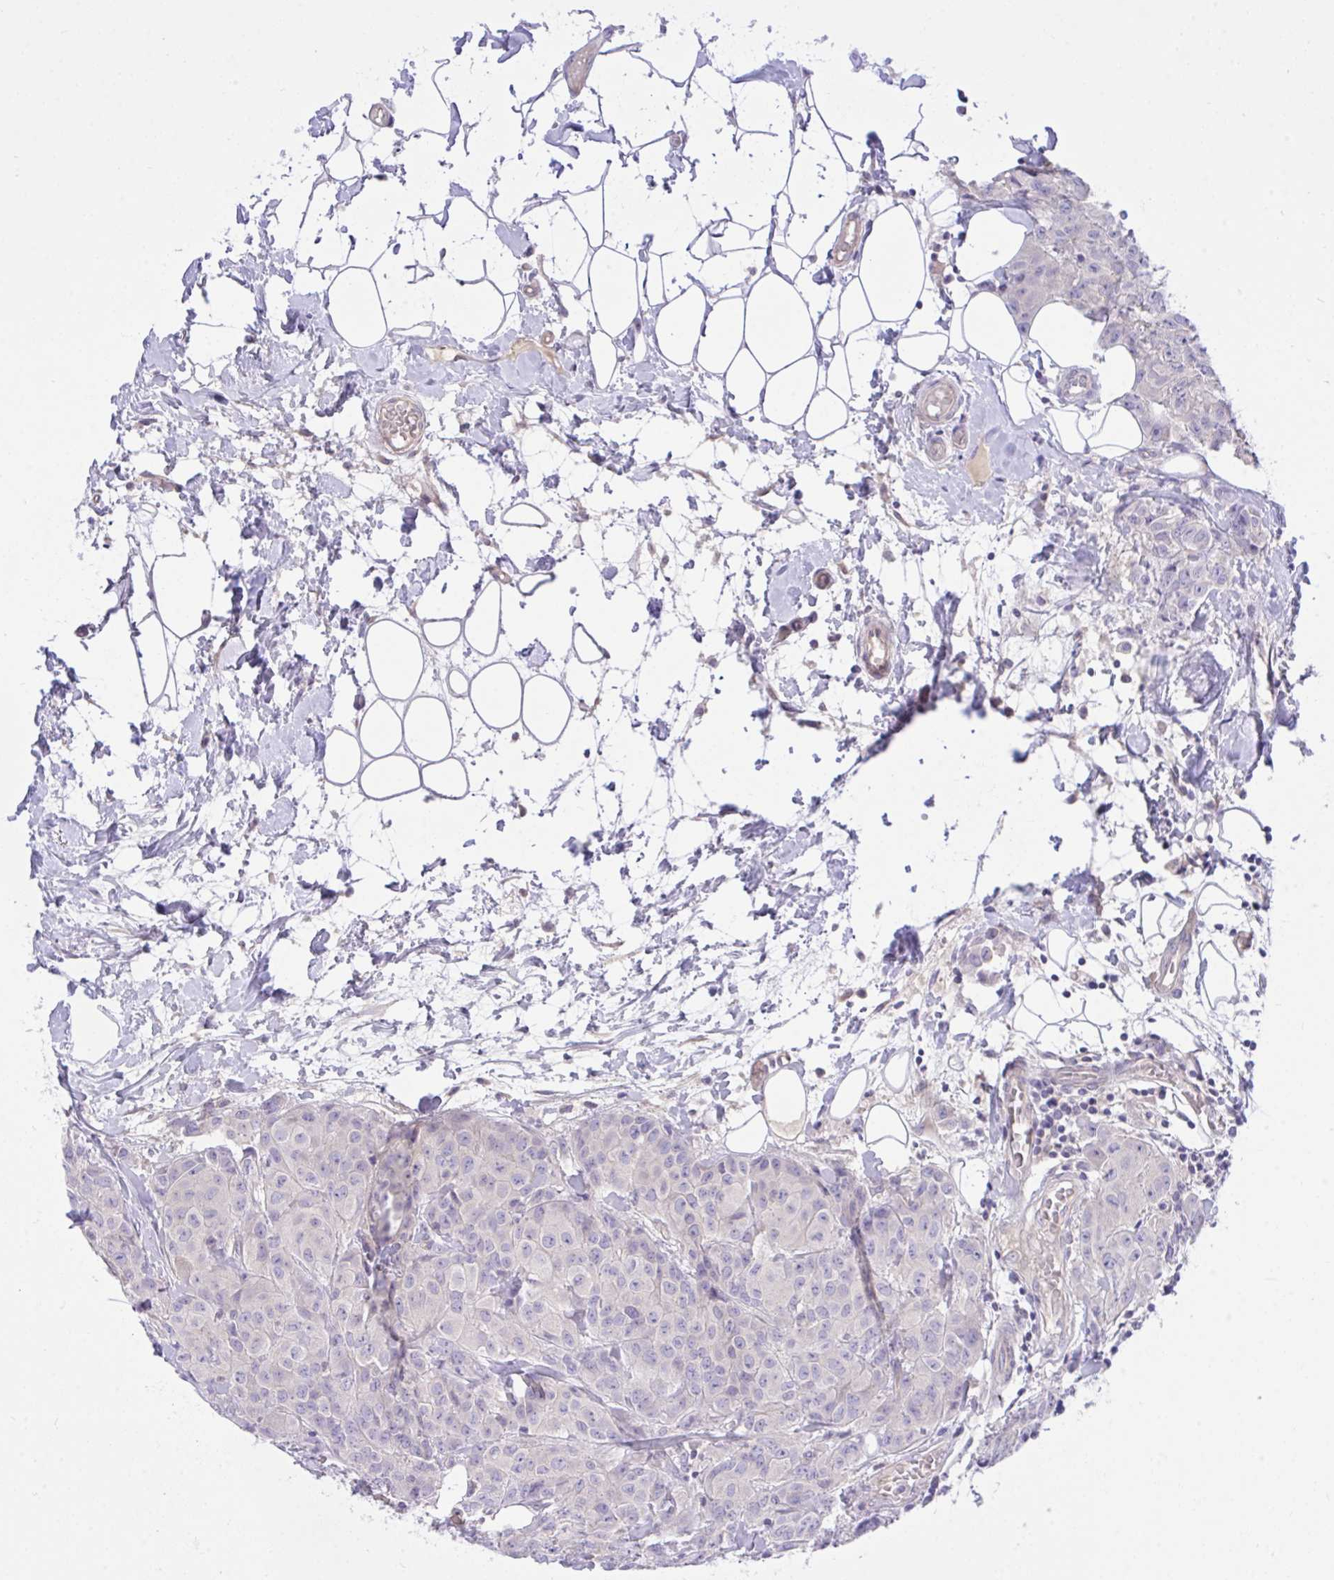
{"staining": {"intensity": "negative", "quantity": "none", "location": "none"}, "tissue": "breast cancer", "cell_type": "Tumor cells", "image_type": "cancer", "snomed": [{"axis": "morphology", "description": "Duct carcinoma"}, {"axis": "topography", "description": "Breast"}], "caption": "Human breast intraductal carcinoma stained for a protein using immunohistochemistry (IHC) displays no positivity in tumor cells.", "gene": "TLN2", "patient": {"sex": "female", "age": 43}}